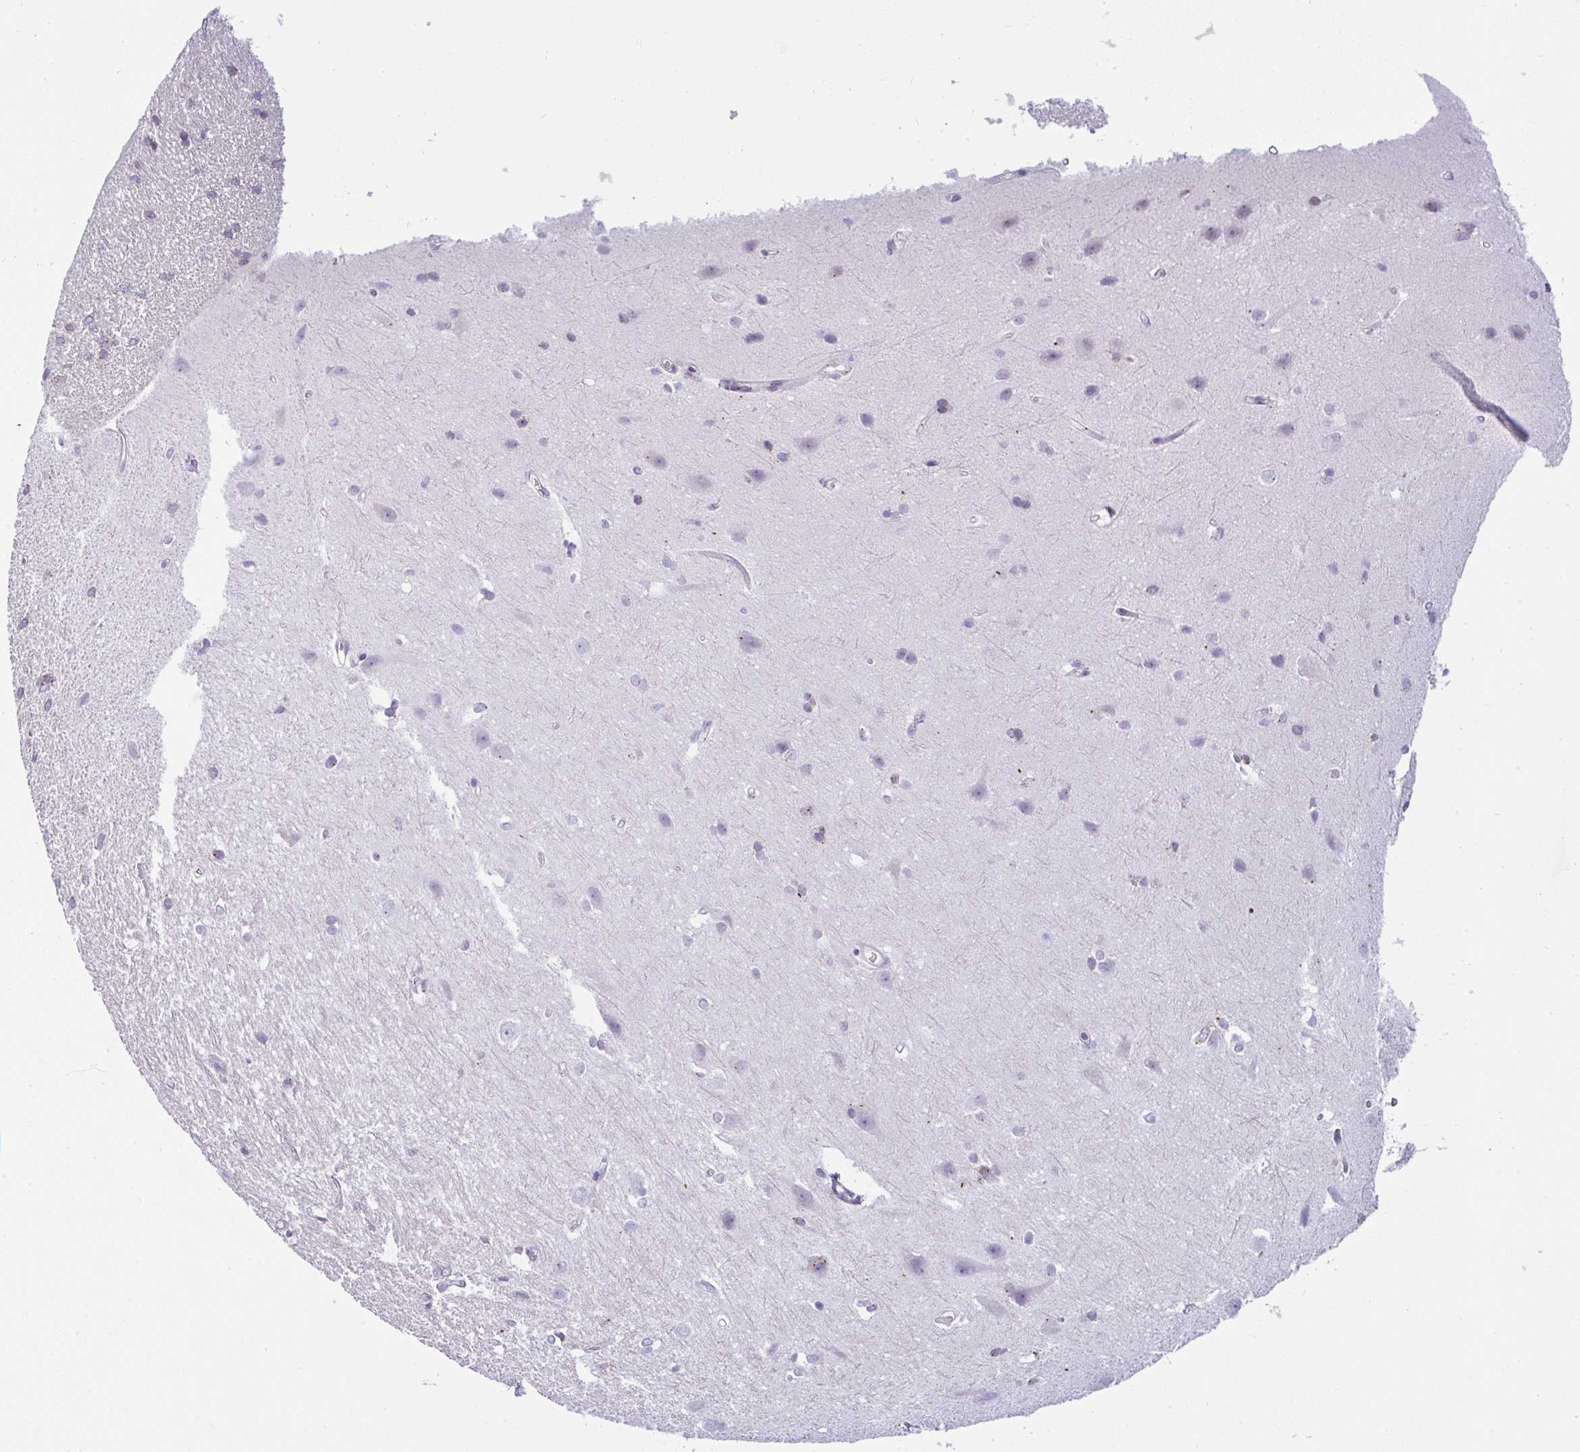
{"staining": {"intensity": "negative", "quantity": "none", "location": "none"}, "tissue": "cerebral cortex", "cell_type": "Endothelial cells", "image_type": "normal", "snomed": [{"axis": "morphology", "description": "Normal tissue, NOS"}, {"axis": "topography", "description": "Cerebral cortex"}], "caption": "An image of cerebral cortex stained for a protein demonstrates no brown staining in endothelial cells. The staining was performed using DAB to visualize the protein expression in brown, while the nuclei were stained in blue with hematoxylin (Magnification: 20x).", "gene": "FAM177A1", "patient": {"sex": "male", "age": 37}}